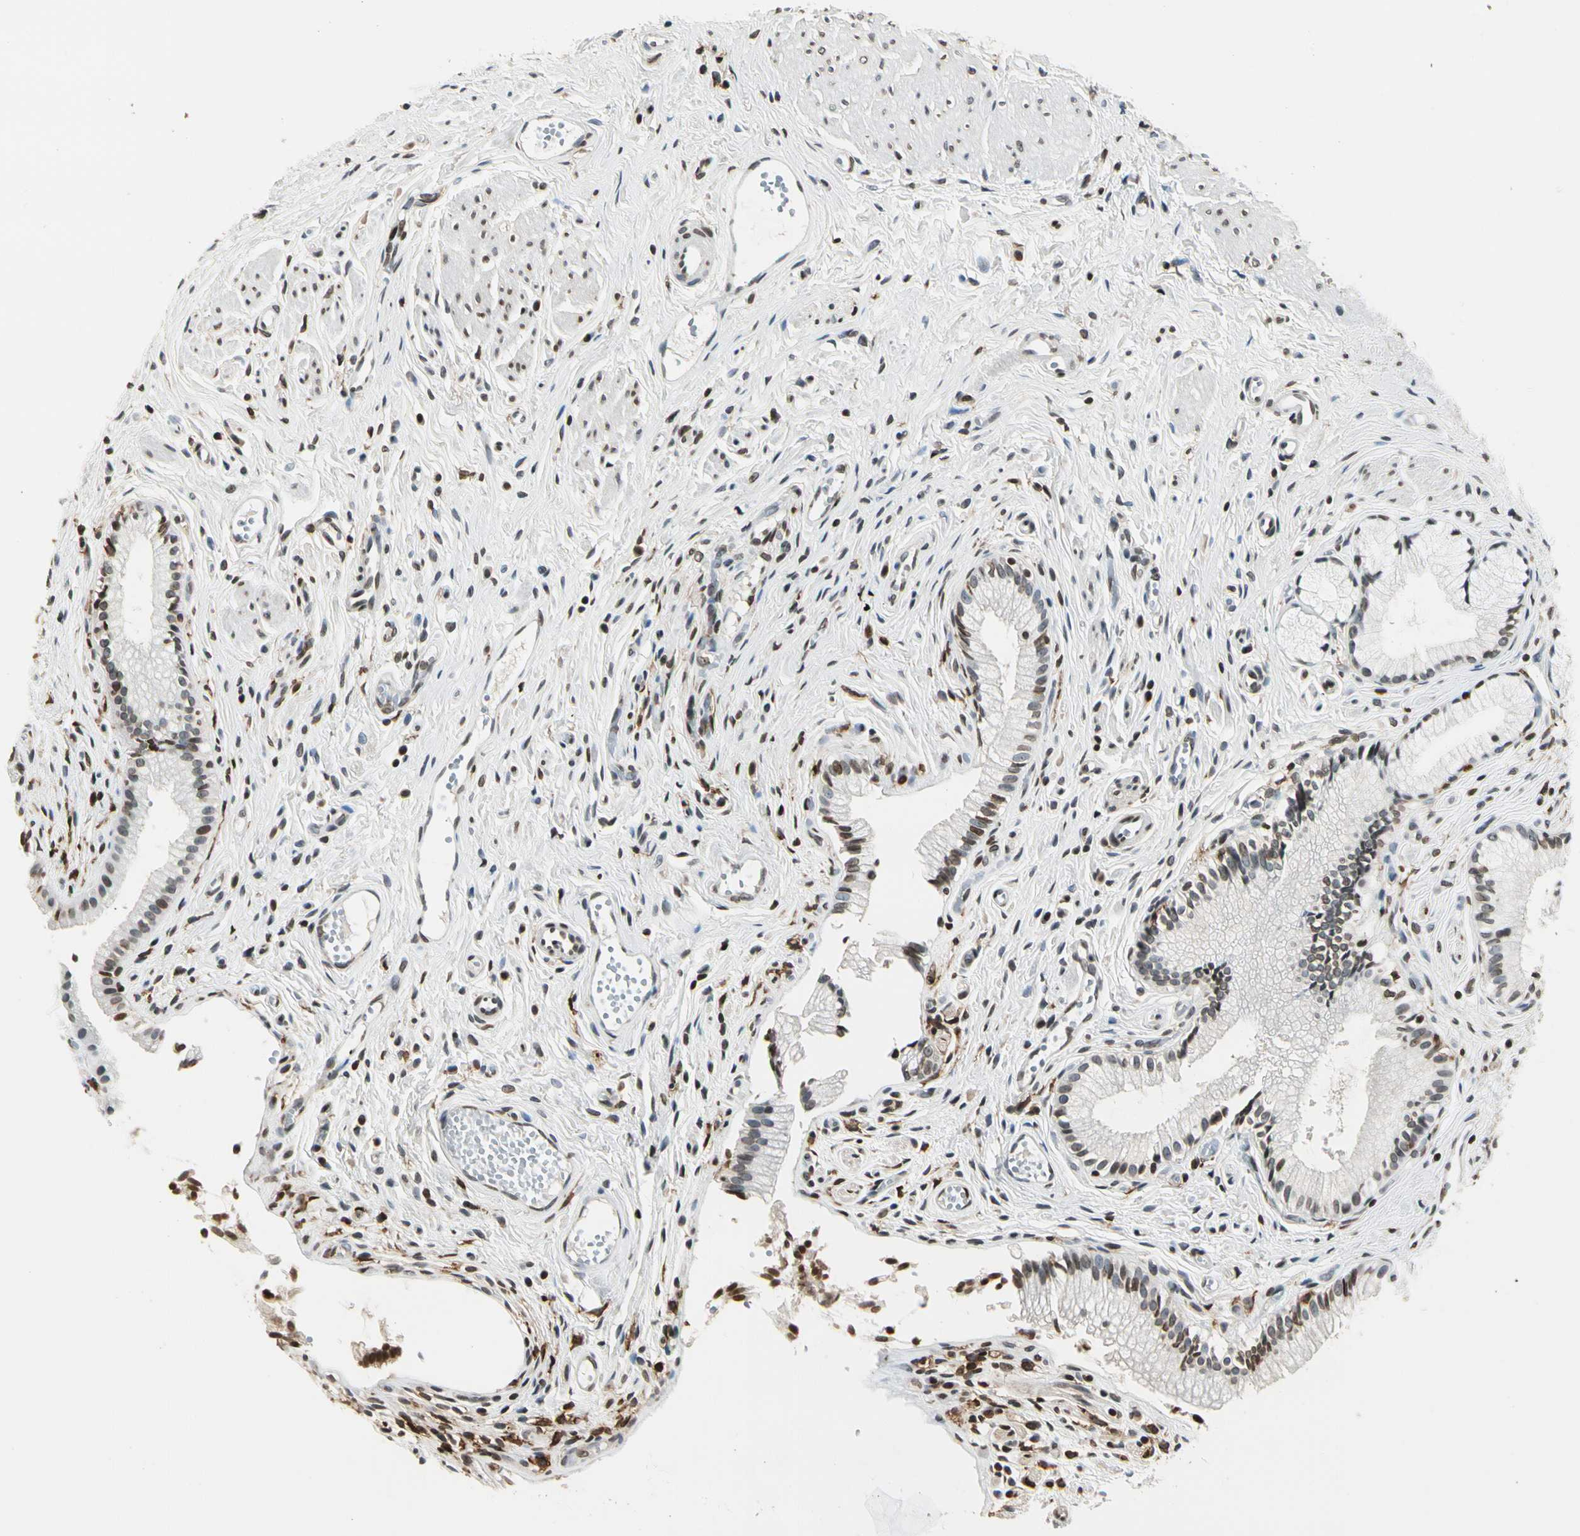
{"staining": {"intensity": "moderate", "quantity": "<25%", "location": "nuclear"}, "tissue": "gallbladder", "cell_type": "Glandular cells", "image_type": "normal", "snomed": [{"axis": "morphology", "description": "Normal tissue, NOS"}, {"axis": "topography", "description": "Gallbladder"}], "caption": "DAB (3,3'-diaminobenzidine) immunohistochemical staining of benign gallbladder exhibits moderate nuclear protein expression in about <25% of glandular cells.", "gene": "FER", "patient": {"sex": "female", "age": 58}}